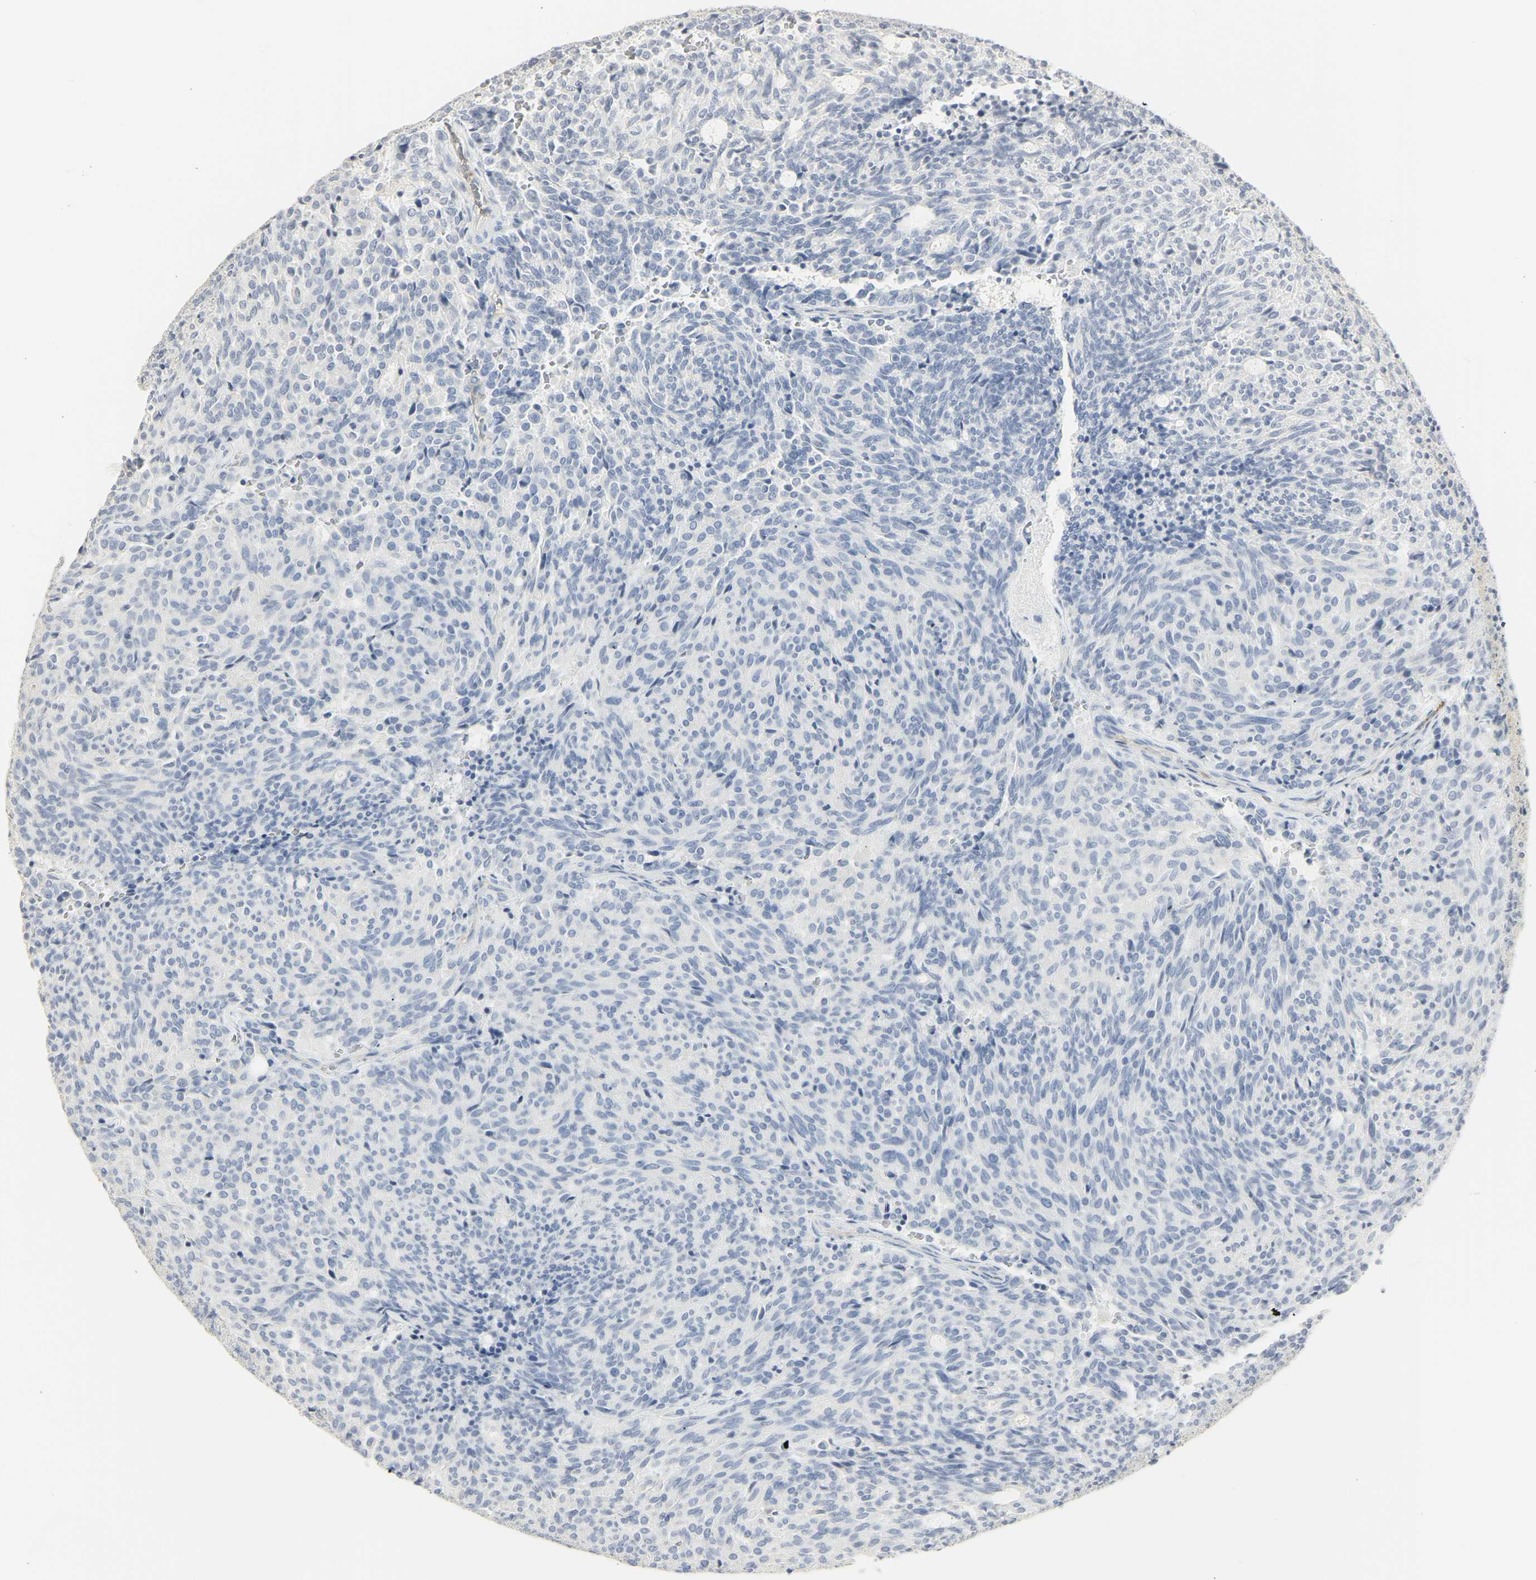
{"staining": {"intensity": "negative", "quantity": "none", "location": "none"}, "tissue": "carcinoid", "cell_type": "Tumor cells", "image_type": "cancer", "snomed": [{"axis": "morphology", "description": "Carcinoid, malignant, NOS"}, {"axis": "topography", "description": "Pancreas"}], "caption": "IHC micrograph of neoplastic tissue: carcinoid (malignant) stained with DAB (3,3'-diaminobenzidine) demonstrates no significant protein positivity in tumor cells. (DAB (3,3'-diaminobenzidine) immunohistochemistry (IHC) visualized using brightfield microscopy, high magnification).", "gene": "CEACAM5", "patient": {"sex": "female", "age": 54}}